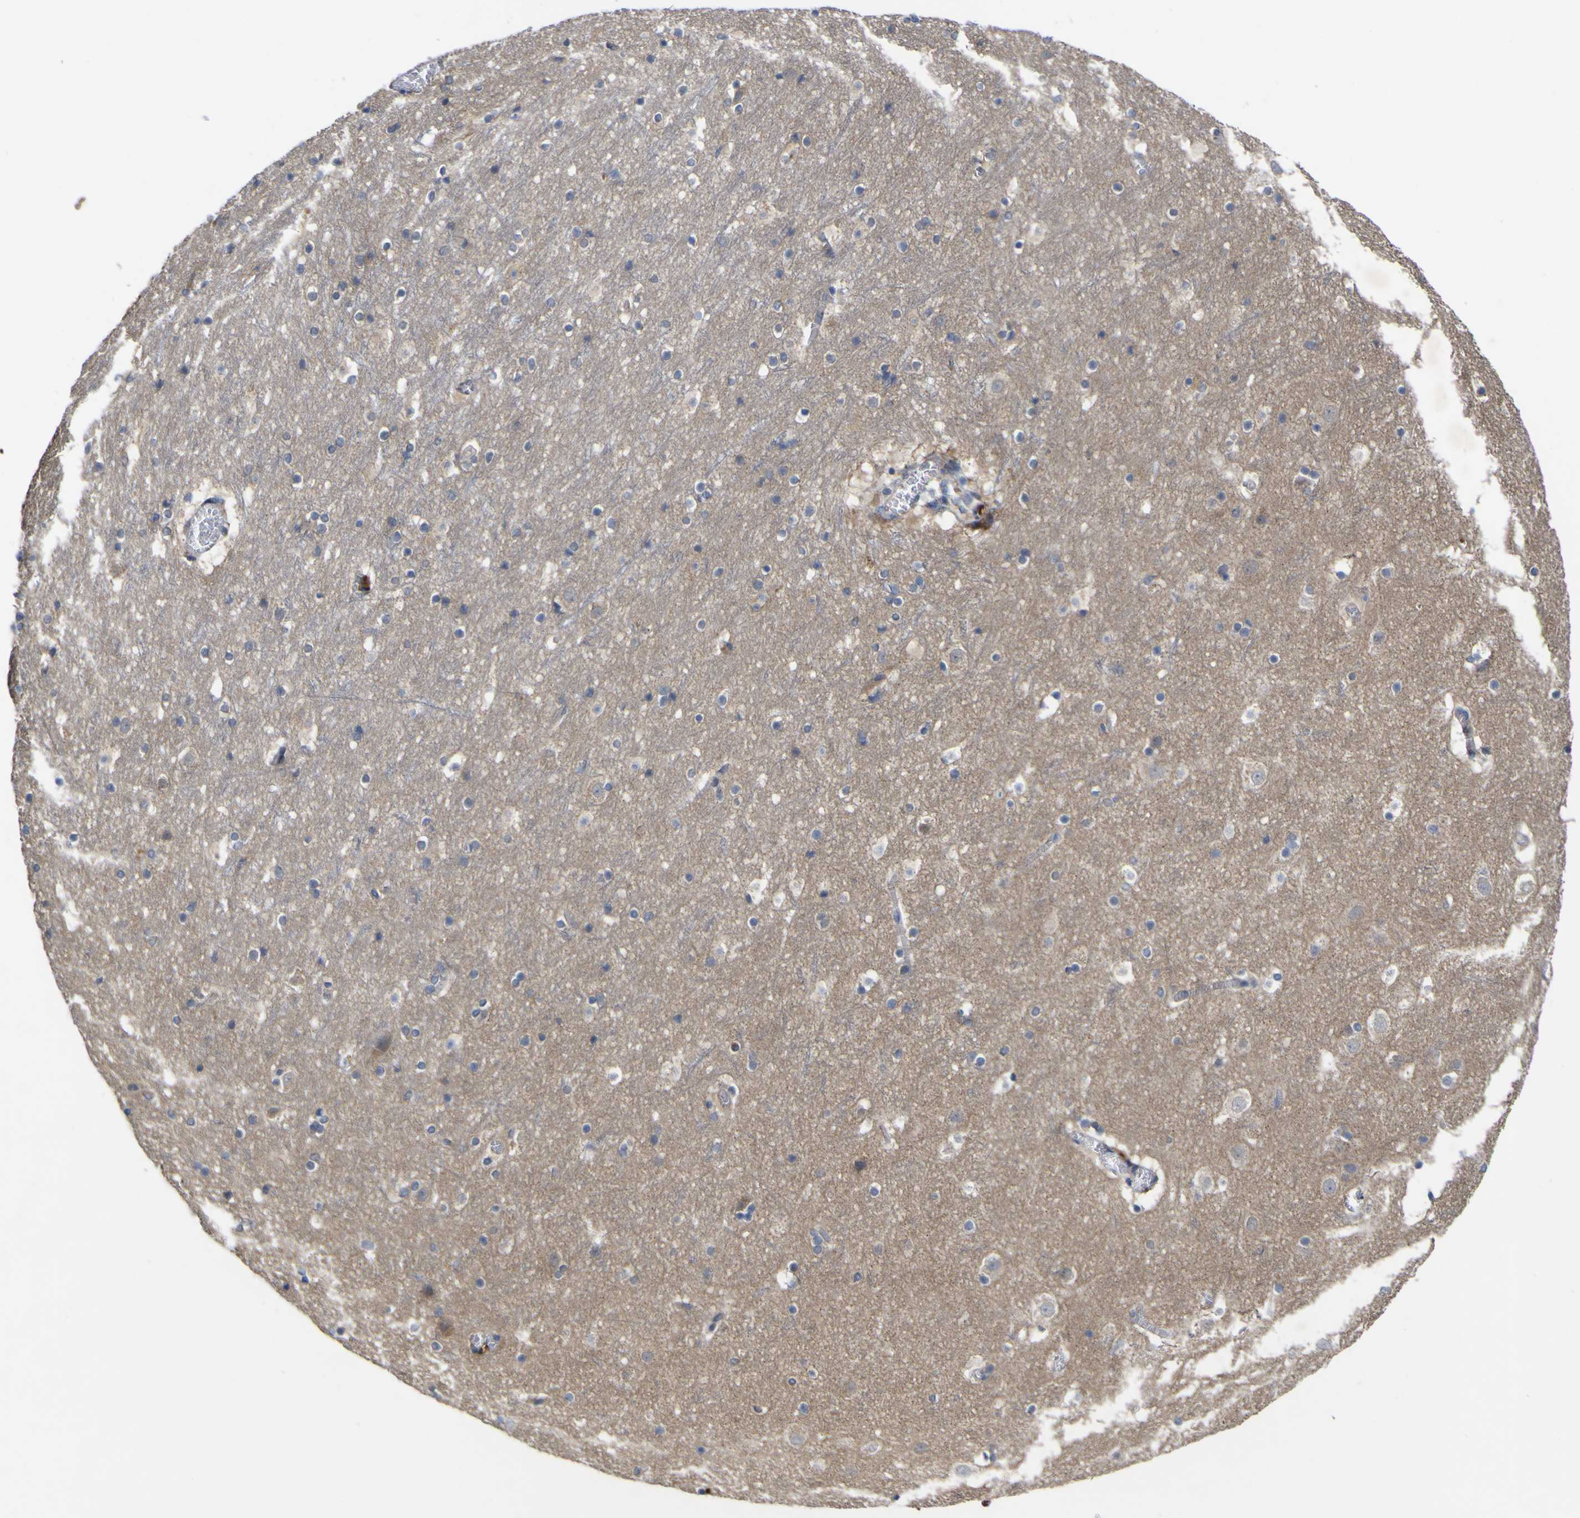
{"staining": {"intensity": "moderate", "quantity": "<25%", "location": "cytoplasmic/membranous"}, "tissue": "cerebral cortex", "cell_type": "Endothelial cells", "image_type": "normal", "snomed": [{"axis": "morphology", "description": "Normal tissue, NOS"}, {"axis": "topography", "description": "Cerebral cortex"}], "caption": "A histopathology image of human cerebral cortex stained for a protein exhibits moderate cytoplasmic/membranous brown staining in endothelial cells.", "gene": "NAV1", "patient": {"sex": "male", "age": 45}}